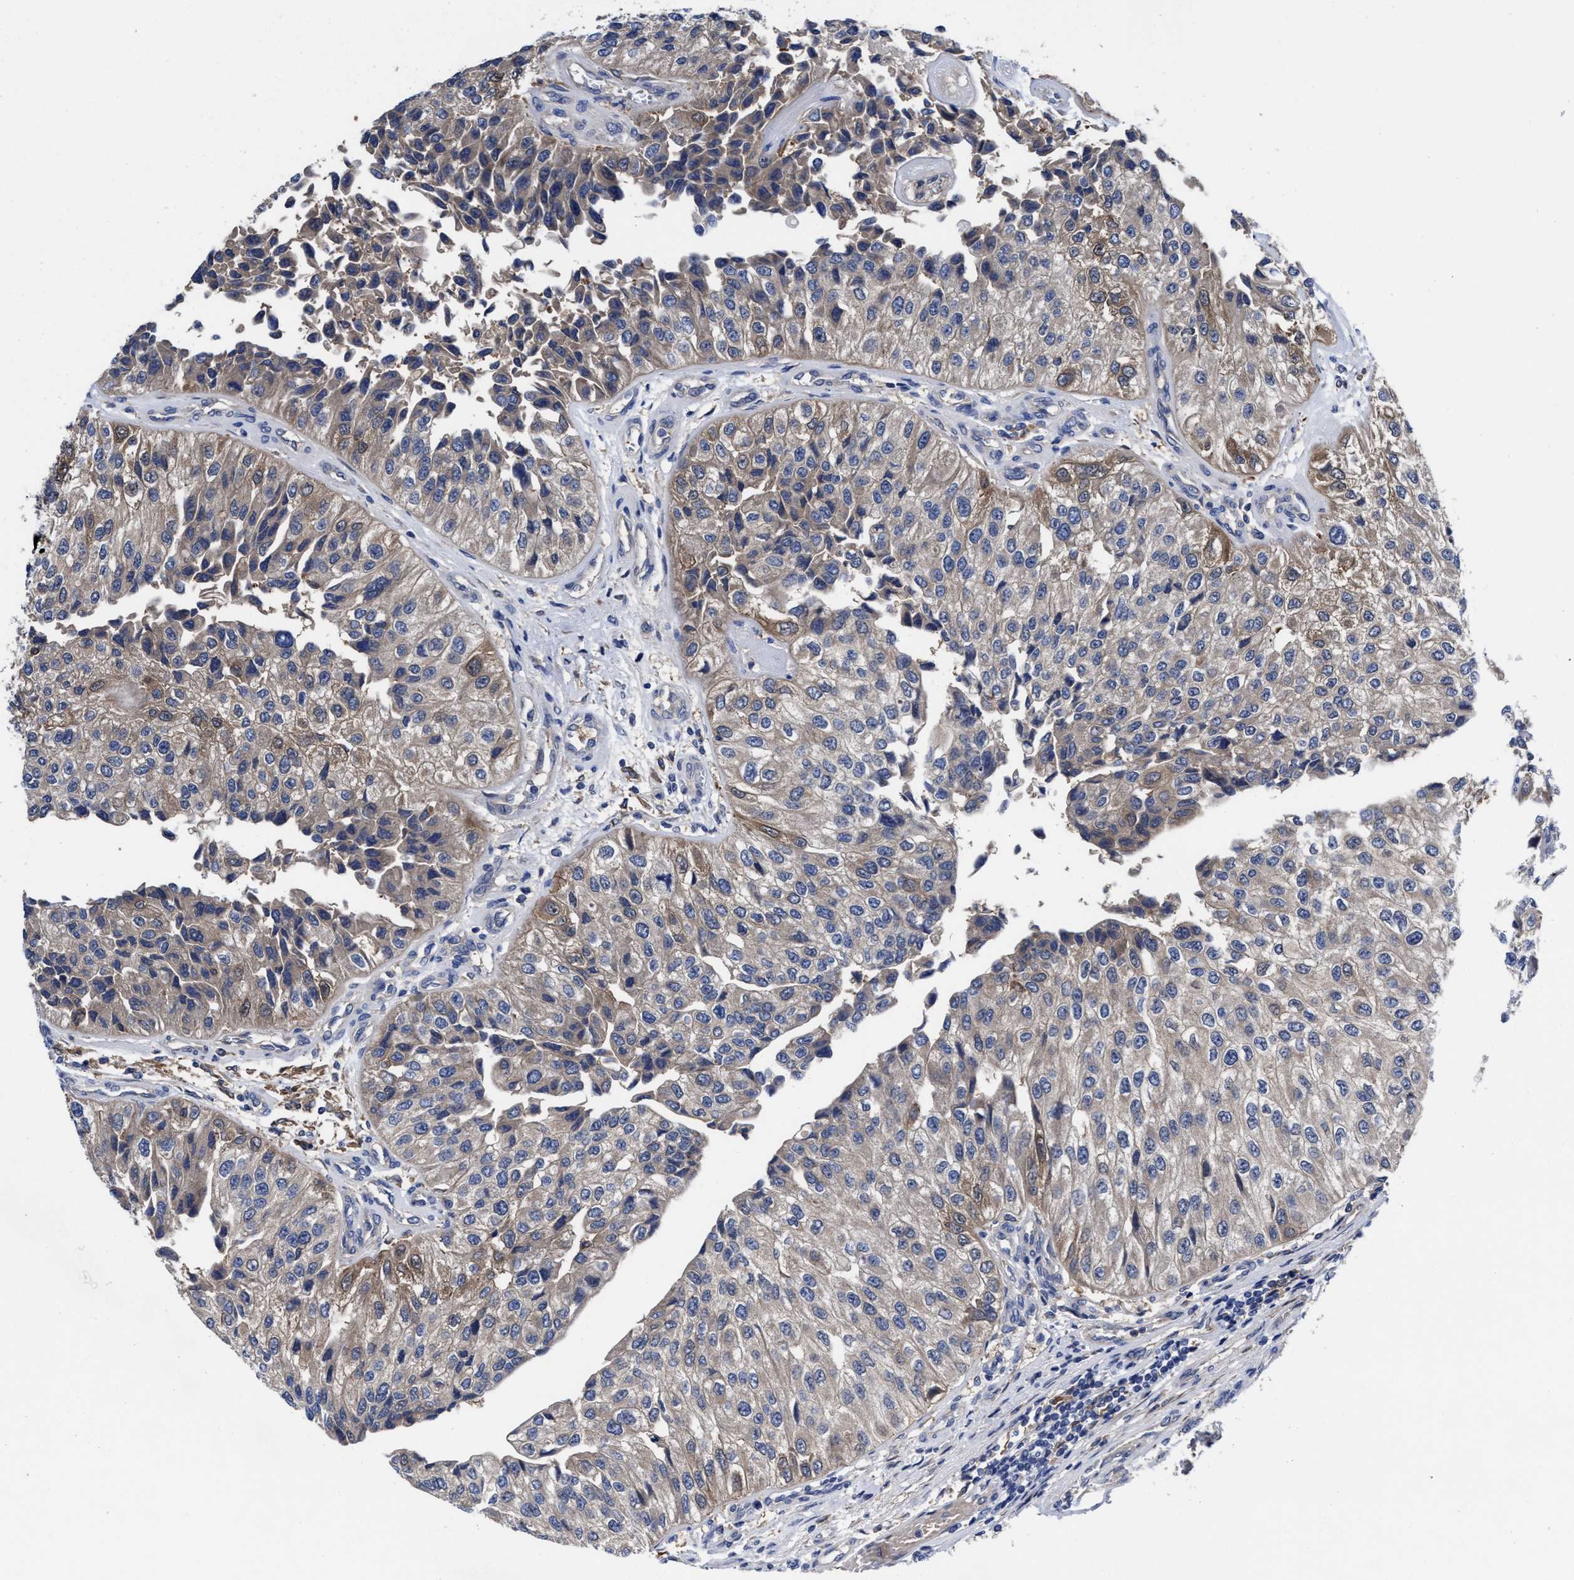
{"staining": {"intensity": "moderate", "quantity": "25%-75%", "location": "cytoplasmic/membranous"}, "tissue": "urothelial cancer", "cell_type": "Tumor cells", "image_type": "cancer", "snomed": [{"axis": "morphology", "description": "Urothelial carcinoma, High grade"}, {"axis": "topography", "description": "Kidney"}, {"axis": "topography", "description": "Urinary bladder"}], "caption": "Immunohistochemistry staining of urothelial cancer, which displays medium levels of moderate cytoplasmic/membranous staining in approximately 25%-75% of tumor cells indicating moderate cytoplasmic/membranous protein positivity. The staining was performed using DAB (3,3'-diaminobenzidine) (brown) for protein detection and nuclei were counterstained in hematoxylin (blue).", "gene": "TXNDC17", "patient": {"sex": "male", "age": 77}}